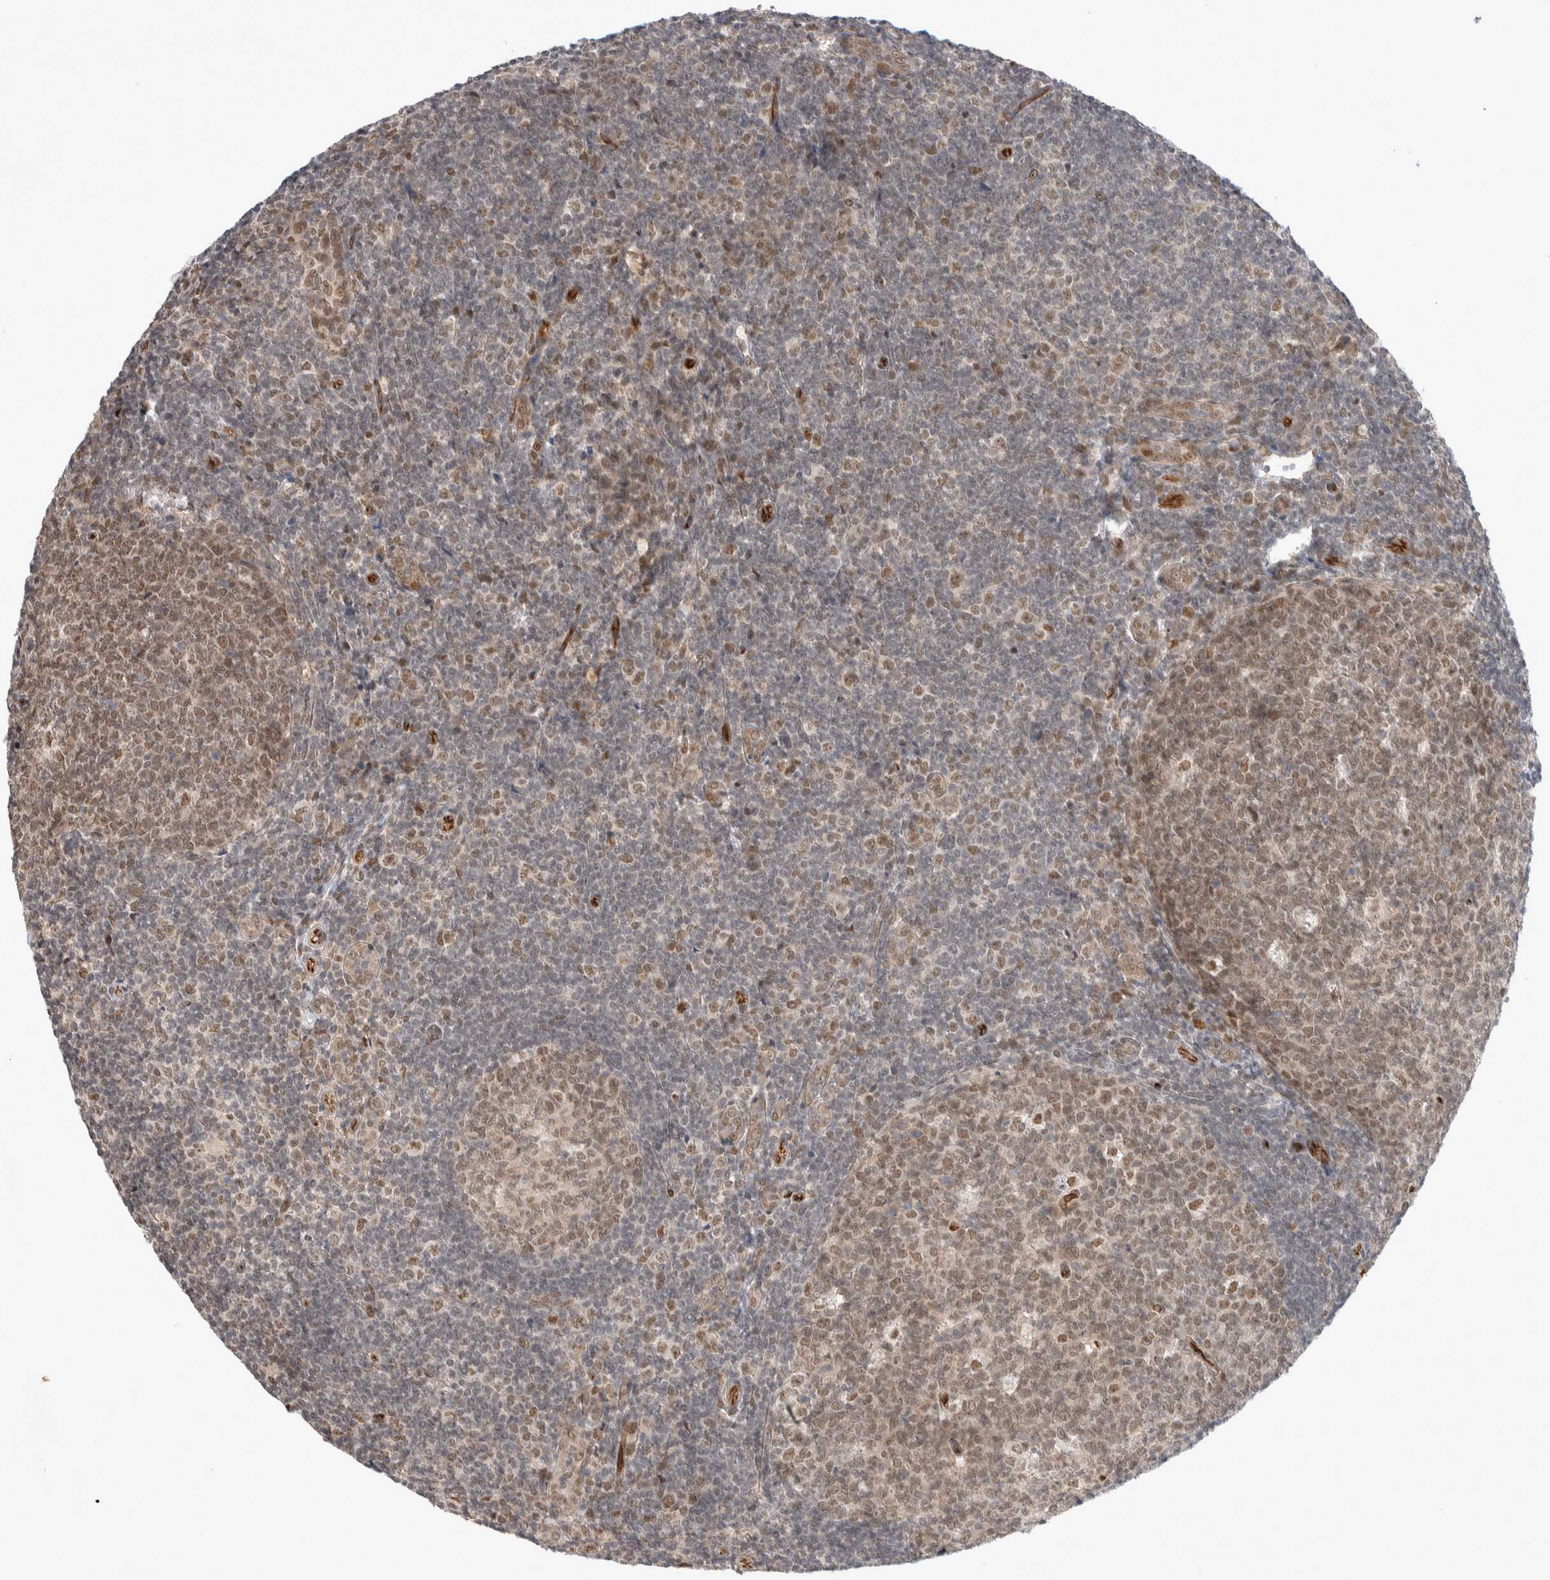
{"staining": {"intensity": "moderate", "quantity": "25%-75%", "location": "nuclear"}, "tissue": "tonsil", "cell_type": "Germinal center cells", "image_type": "normal", "snomed": [{"axis": "morphology", "description": "Normal tissue, NOS"}, {"axis": "topography", "description": "Tonsil"}], "caption": "Human tonsil stained with a brown dye exhibits moderate nuclear positive positivity in about 25%-75% of germinal center cells.", "gene": "ZNF704", "patient": {"sex": "male", "age": 37}}